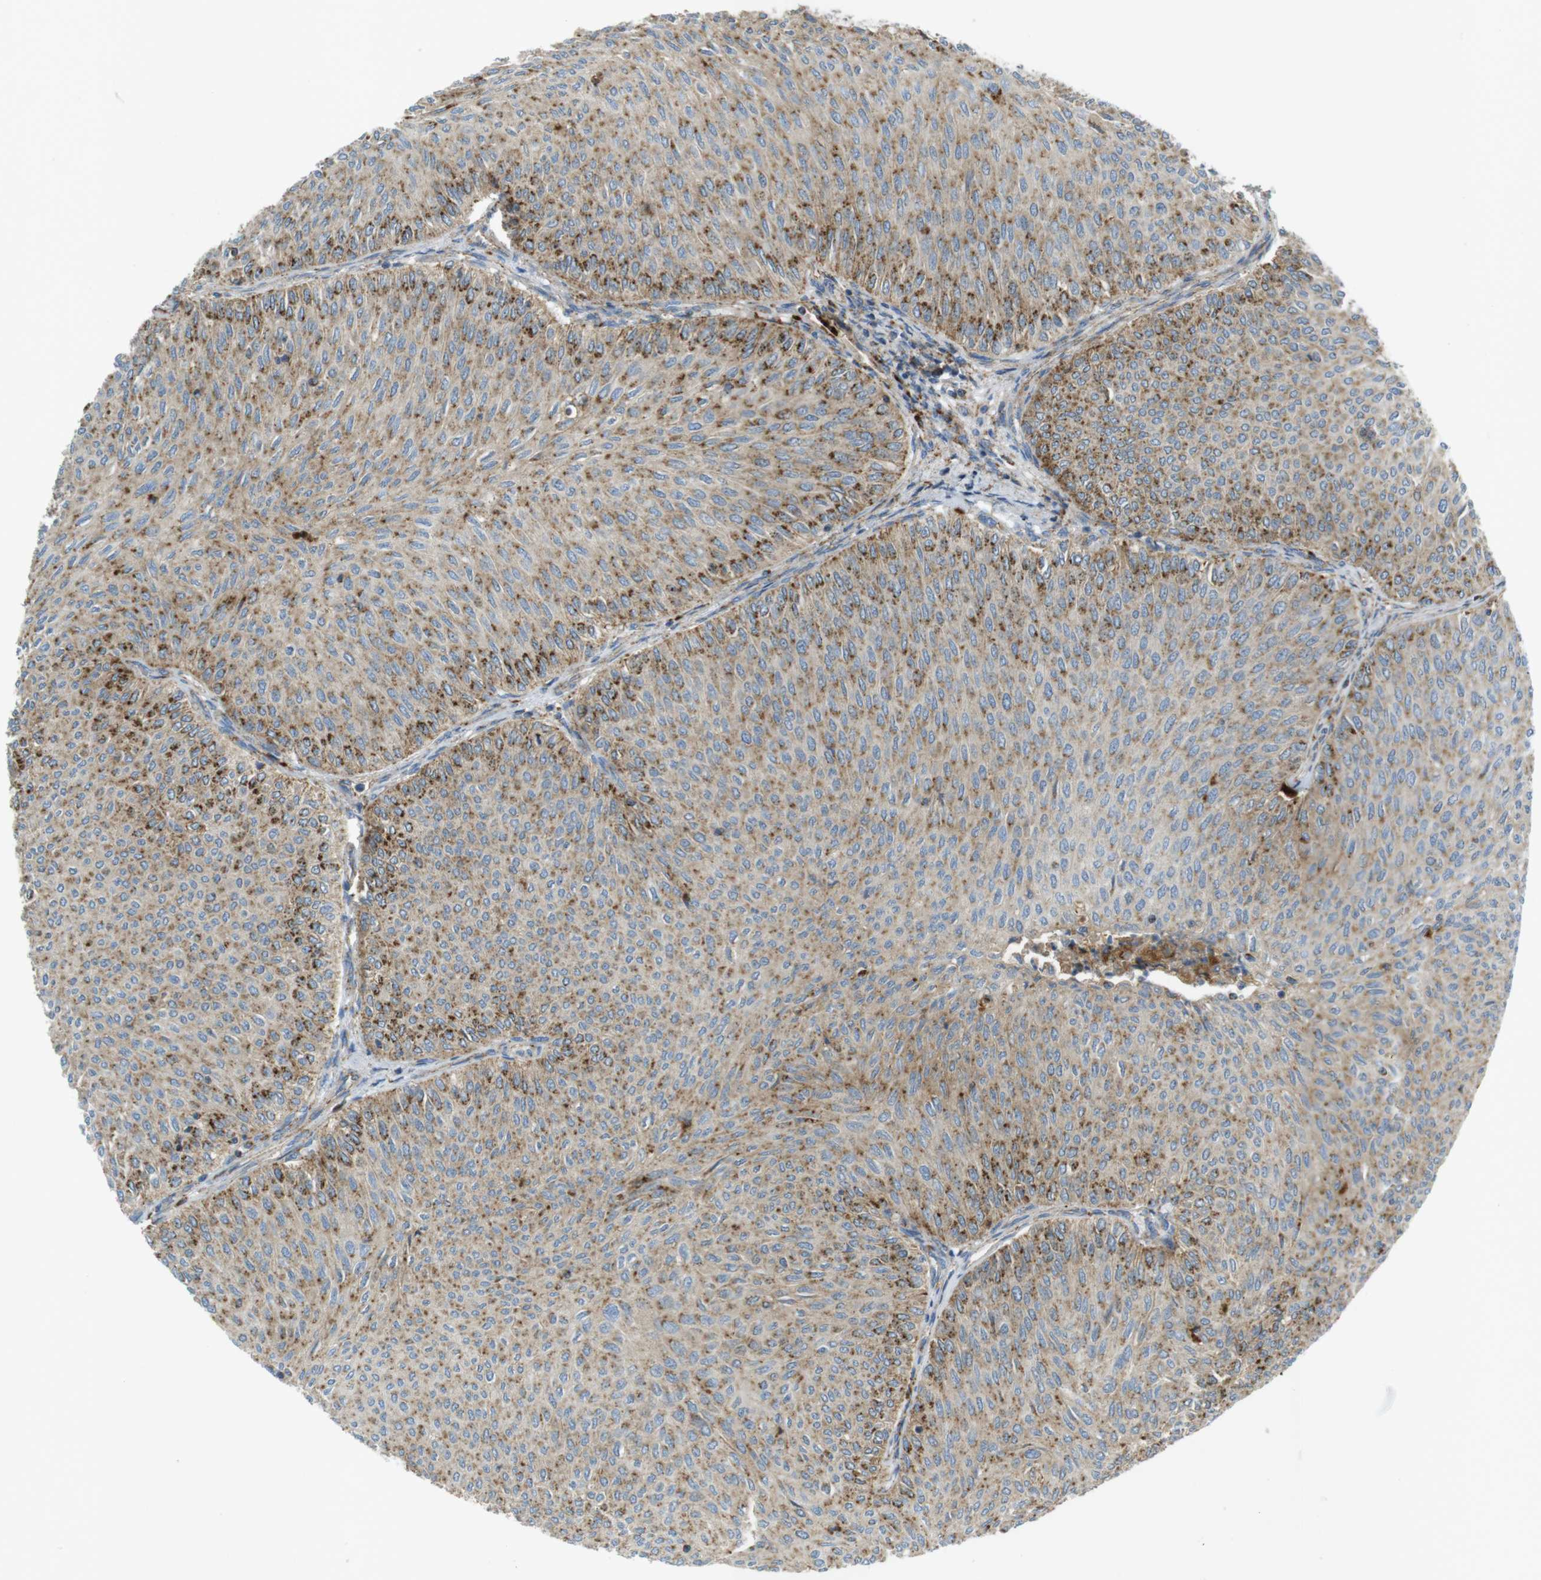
{"staining": {"intensity": "moderate", "quantity": ">75%", "location": "cytoplasmic/membranous"}, "tissue": "urothelial cancer", "cell_type": "Tumor cells", "image_type": "cancer", "snomed": [{"axis": "morphology", "description": "Urothelial carcinoma, Low grade"}, {"axis": "topography", "description": "Urinary bladder"}], "caption": "This is a micrograph of immunohistochemistry (IHC) staining of low-grade urothelial carcinoma, which shows moderate staining in the cytoplasmic/membranous of tumor cells.", "gene": "LAMP1", "patient": {"sex": "male", "age": 78}}